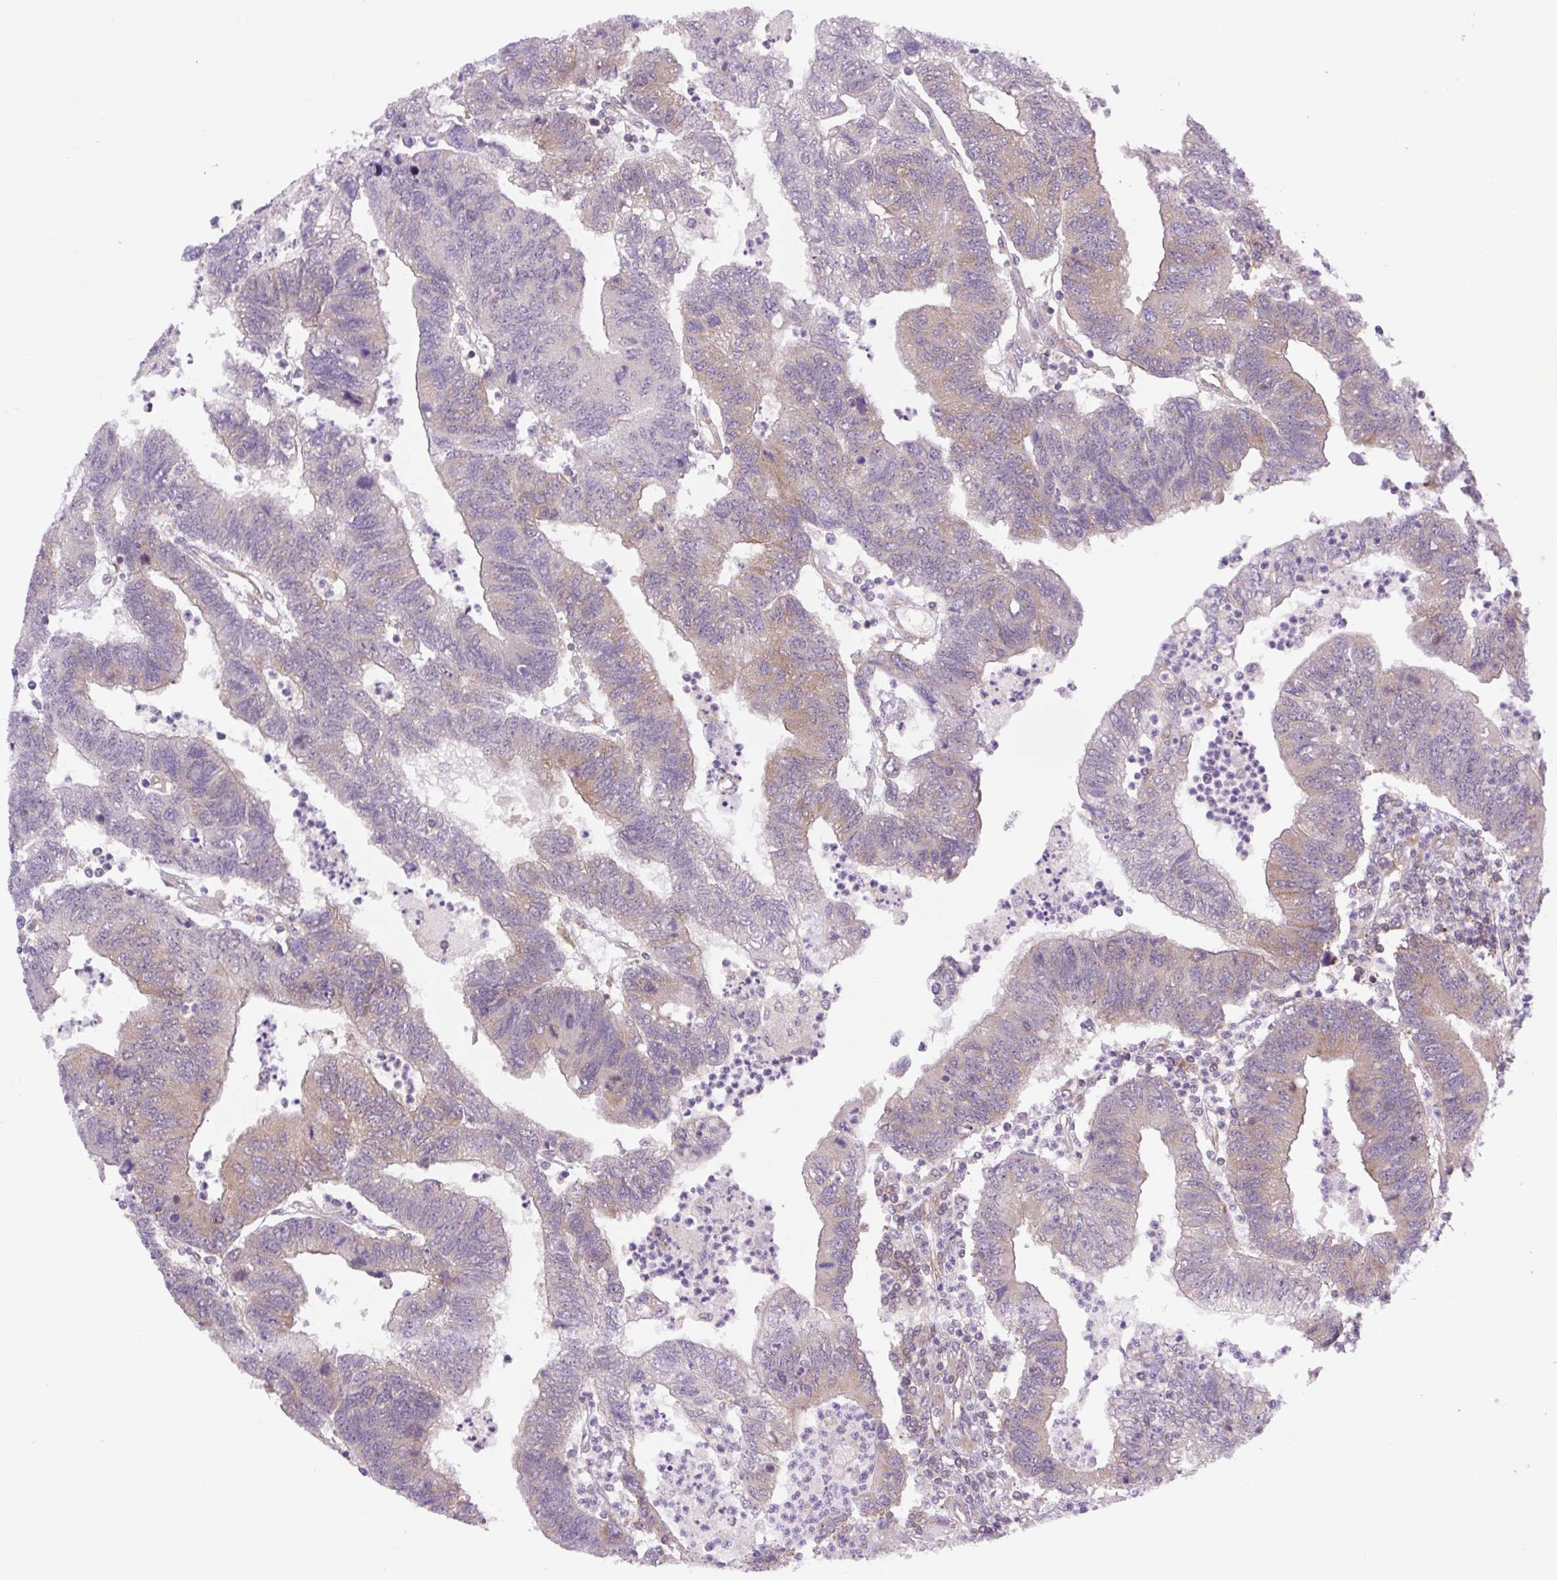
{"staining": {"intensity": "weak", "quantity": "<25%", "location": "cytoplasmic/membranous"}, "tissue": "colorectal cancer", "cell_type": "Tumor cells", "image_type": "cancer", "snomed": [{"axis": "morphology", "description": "Adenocarcinoma, NOS"}, {"axis": "topography", "description": "Colon"}], "caption": "An image of colorectal cancer stained for a protein shows no brown staining in tumor cells. Nuclei are stained in blue.", "gene": "MINK1", "patient": {"sex": "female", "age": 48}}